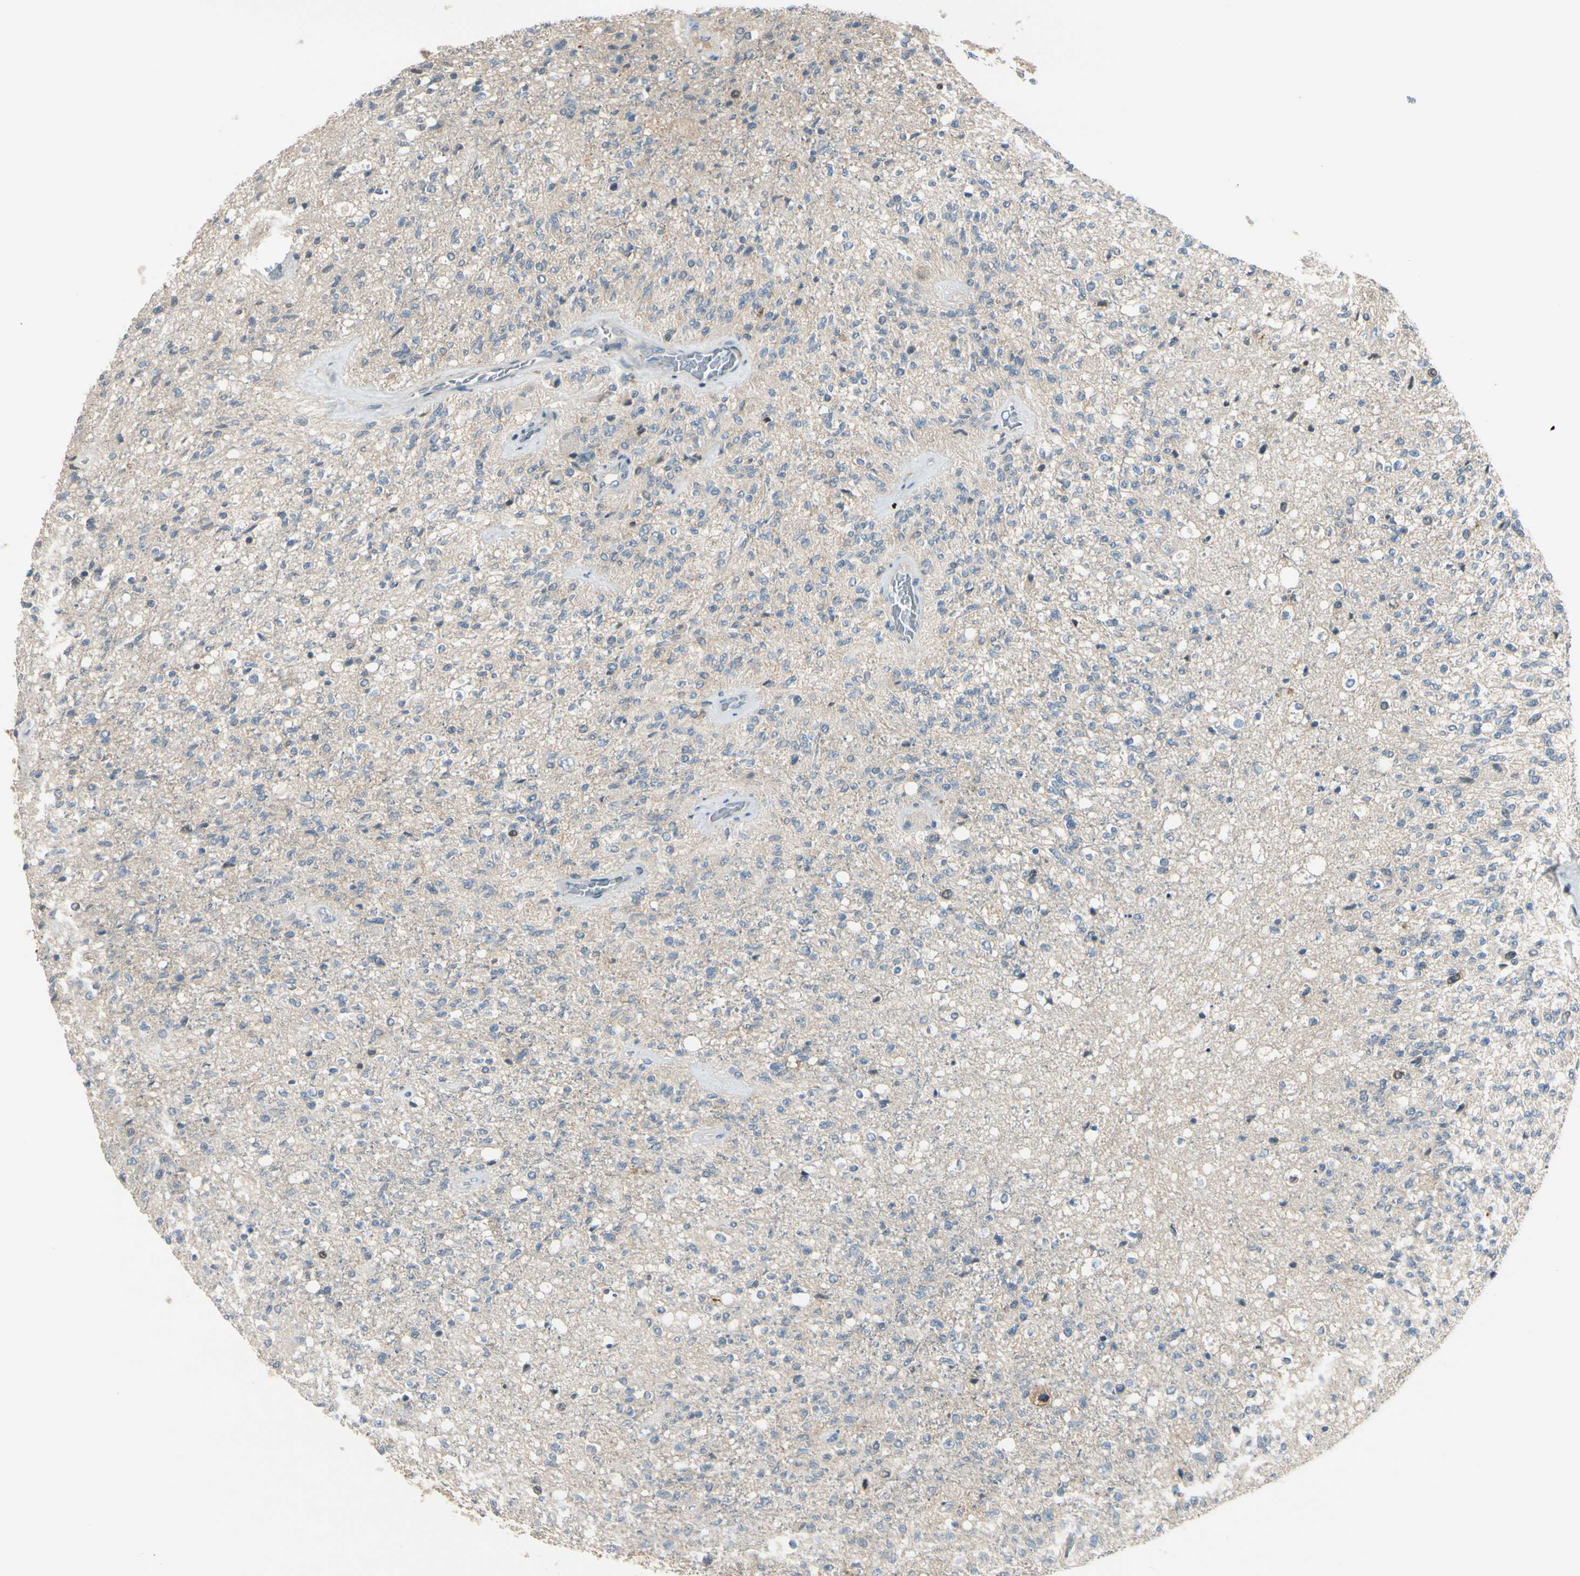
{"staining": {"intensity": "negative", "quantity": "none", "location": "none"}, "tissue": "glioma", "cell_type": "Tumor cells", "image_type": "cancer", "snomed": [{"axis": "morphology", "description": "Normal tissue, NOS"}, {"axis": "morphology", "description": "Glioma, malignant, High grade"}, {"axis": "topography", "description": "Cerebral cortex"}], "caption": "Histopathology image shows no protein staining in tumor cells of malignant high-grade glioma tissue. (DAB immunohistochemistry with hematoxylin counter stain).", "gene": "PTTG1", "patient": {"sex": "male", "age": 77}}